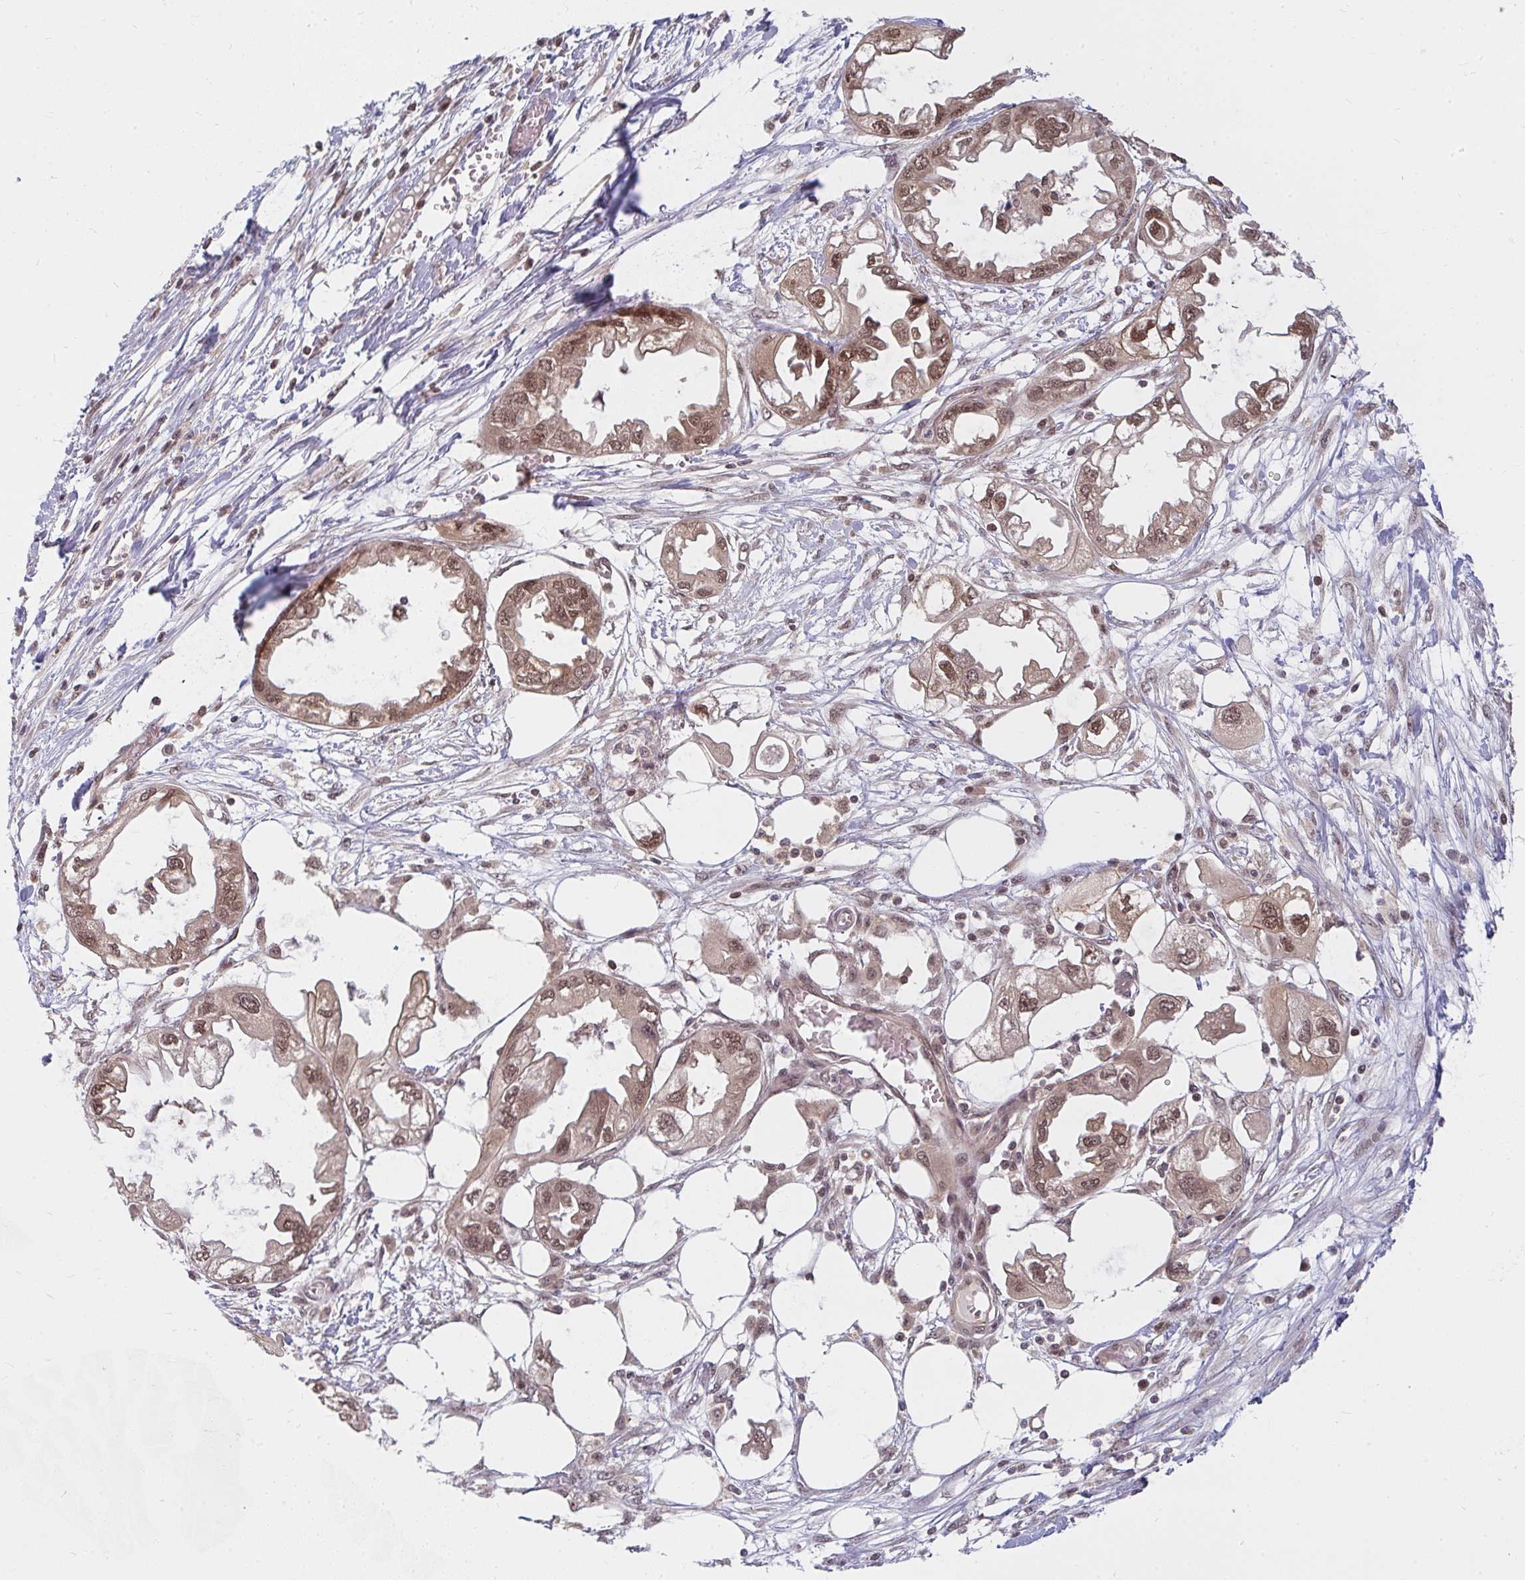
{"staining": {"intensity": "moderate", "quantity": ">75%", "location": "nuclear"}, "tissue": "endometrial cancer", "cell_type": "Tumor cells", "image_type": "cancer", "snomed": [{"axis": "morphology", "description": "Adenocarcinoma, NOS"}, {"axis": "morphology", "description": "Adenocarcinoma, metastatic, NOS"}, {"axis": "topography", "description": "Adipose tissue"}, {"axis": "topography", "description": "Endometrium"}], "caption": "Endometrial adenocarcinoma tissue demonstrates moderate nuclear expression in about >75% of tumor cells (DAB = brown stain, brightfield microscopy at high magnification).", "gene": "GTF3C6", "patient": {"sex": "female", "age": 67}}